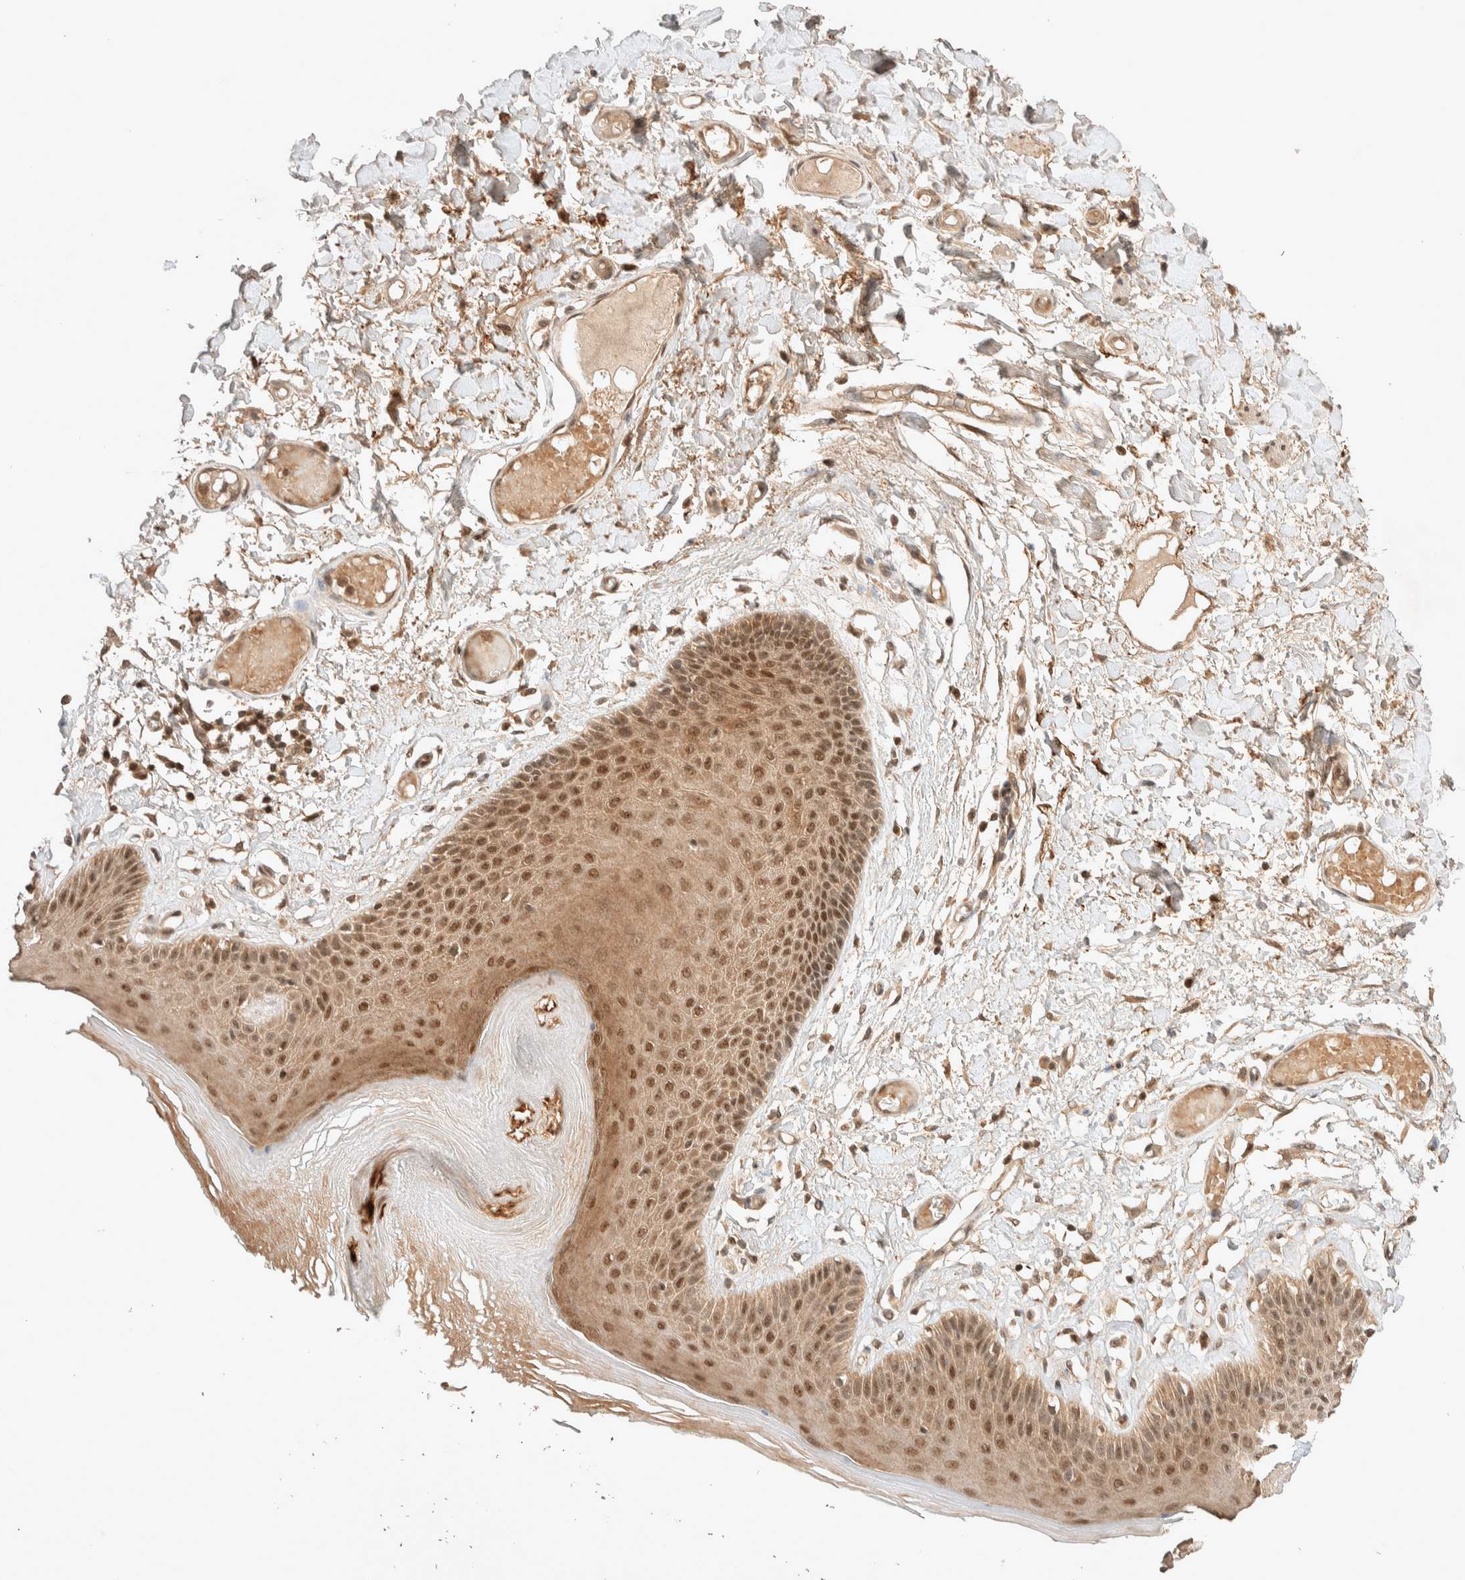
{"staining": {"intensity": "moderate", "quantity": ">75%", "location": "cytoplasmic/membranous,nuclear"}, "tissue": "skin", "cell_type": "Epidermal cells", "image_type": "normal", "snomed": [{"axis": "morphology", "description": "Normal tissue, NOS"}, {"axis": "topography", "description": "Vulva"}], "caption": "Skin stained with DAB (3,3'-diaminobenzidine) IHC reveals medium levels of moderate cytoplasmic/membranous,nuclear positivity in approximately >75% of epidermal cells. Nuclei are stained in blue.", "gene": "THRA", "patient": {"sex": "female", "age": 73}}